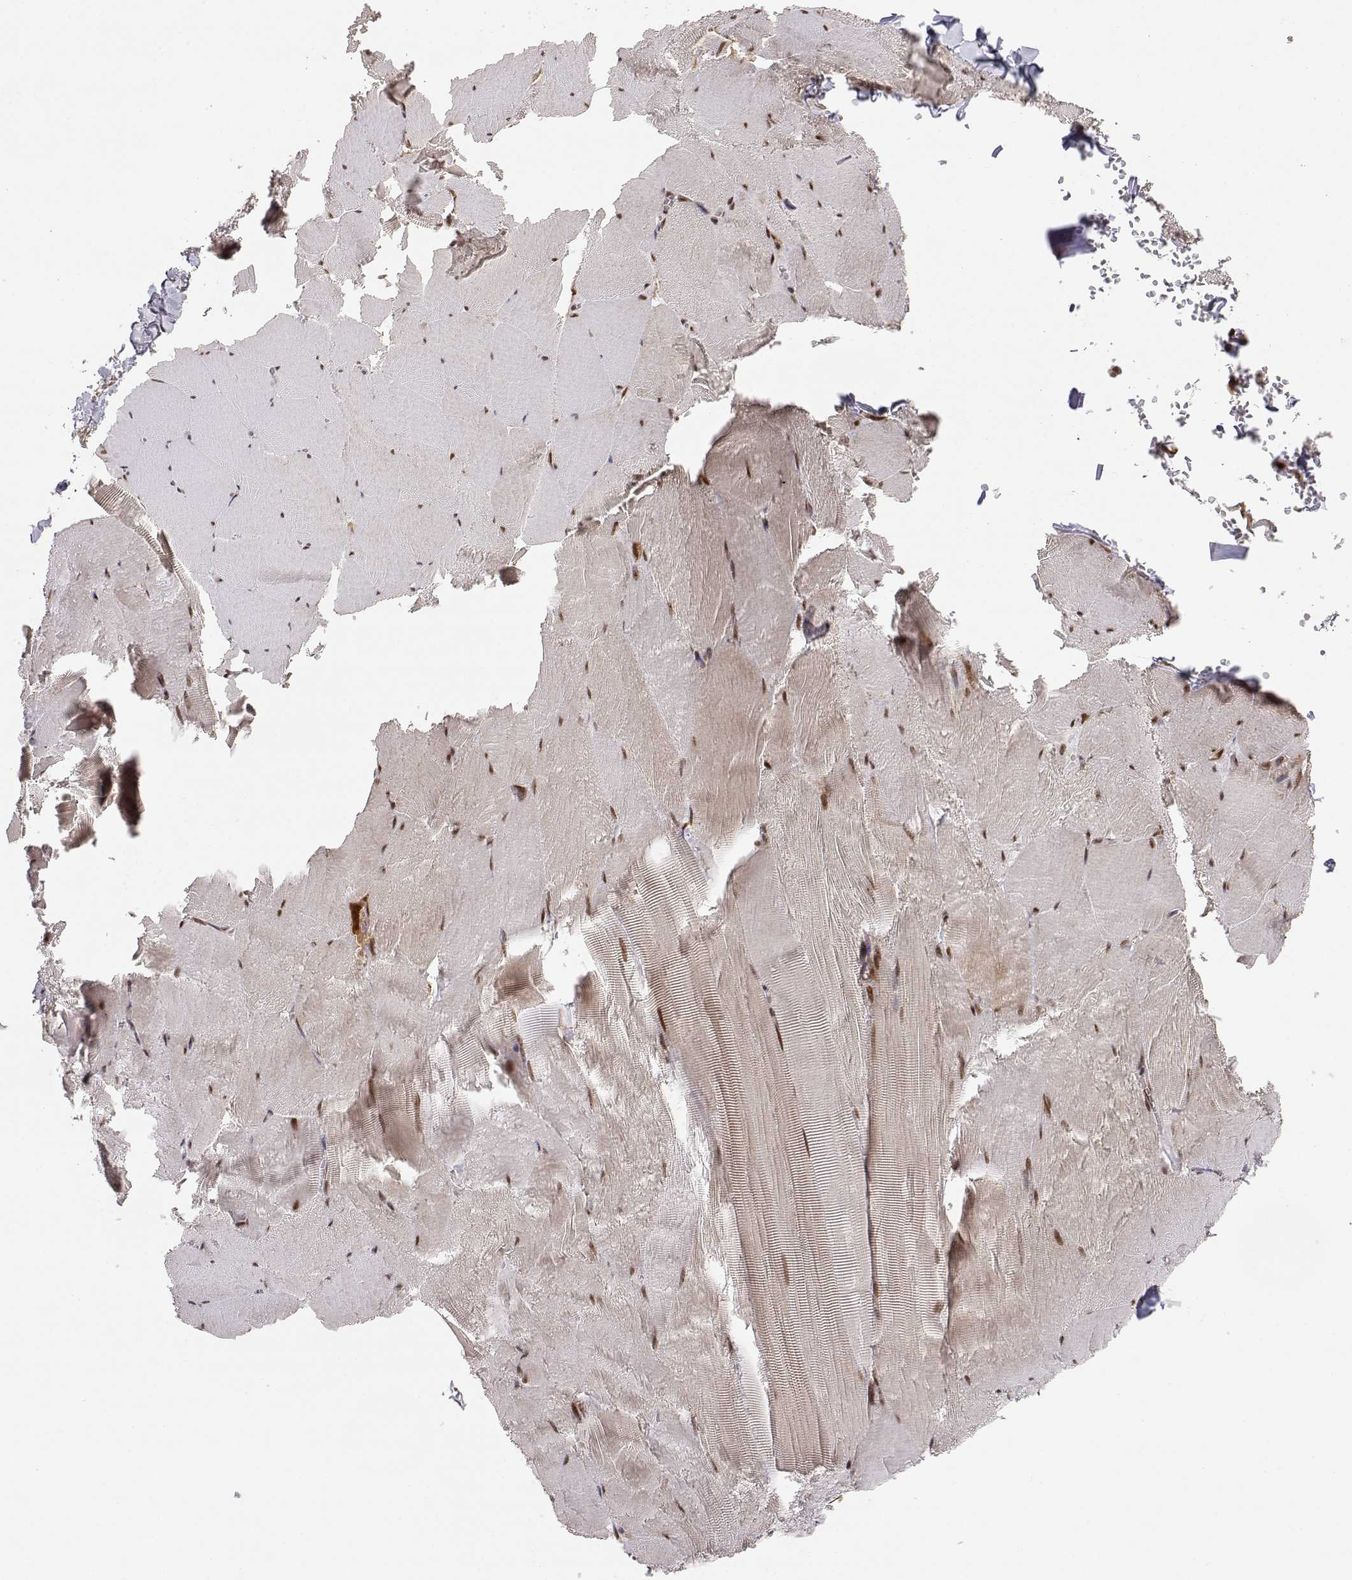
{"staining": {"intensity": "strong", "quantity": ">75%", "location": "nuclear"}, "tissue": "skeletal muscle", "cell_type": "Myocytes", "image_type": "normal", "snomed": [{"axis": "morphology", "description": "Normal tissue, NOS"}, {"axis": "morphology", "description": "Malignant melanoma, Metastatic site"}, {"axis": "topography", "description": "Skeletal muscle"}], "caption": "Protein analysis of unremarkable skeletal muscle exhibits strong nuclear positivity in about >75% of myocytes.", "gene": "BRCA1", "patient": {"sex": "male", "age": 50}}